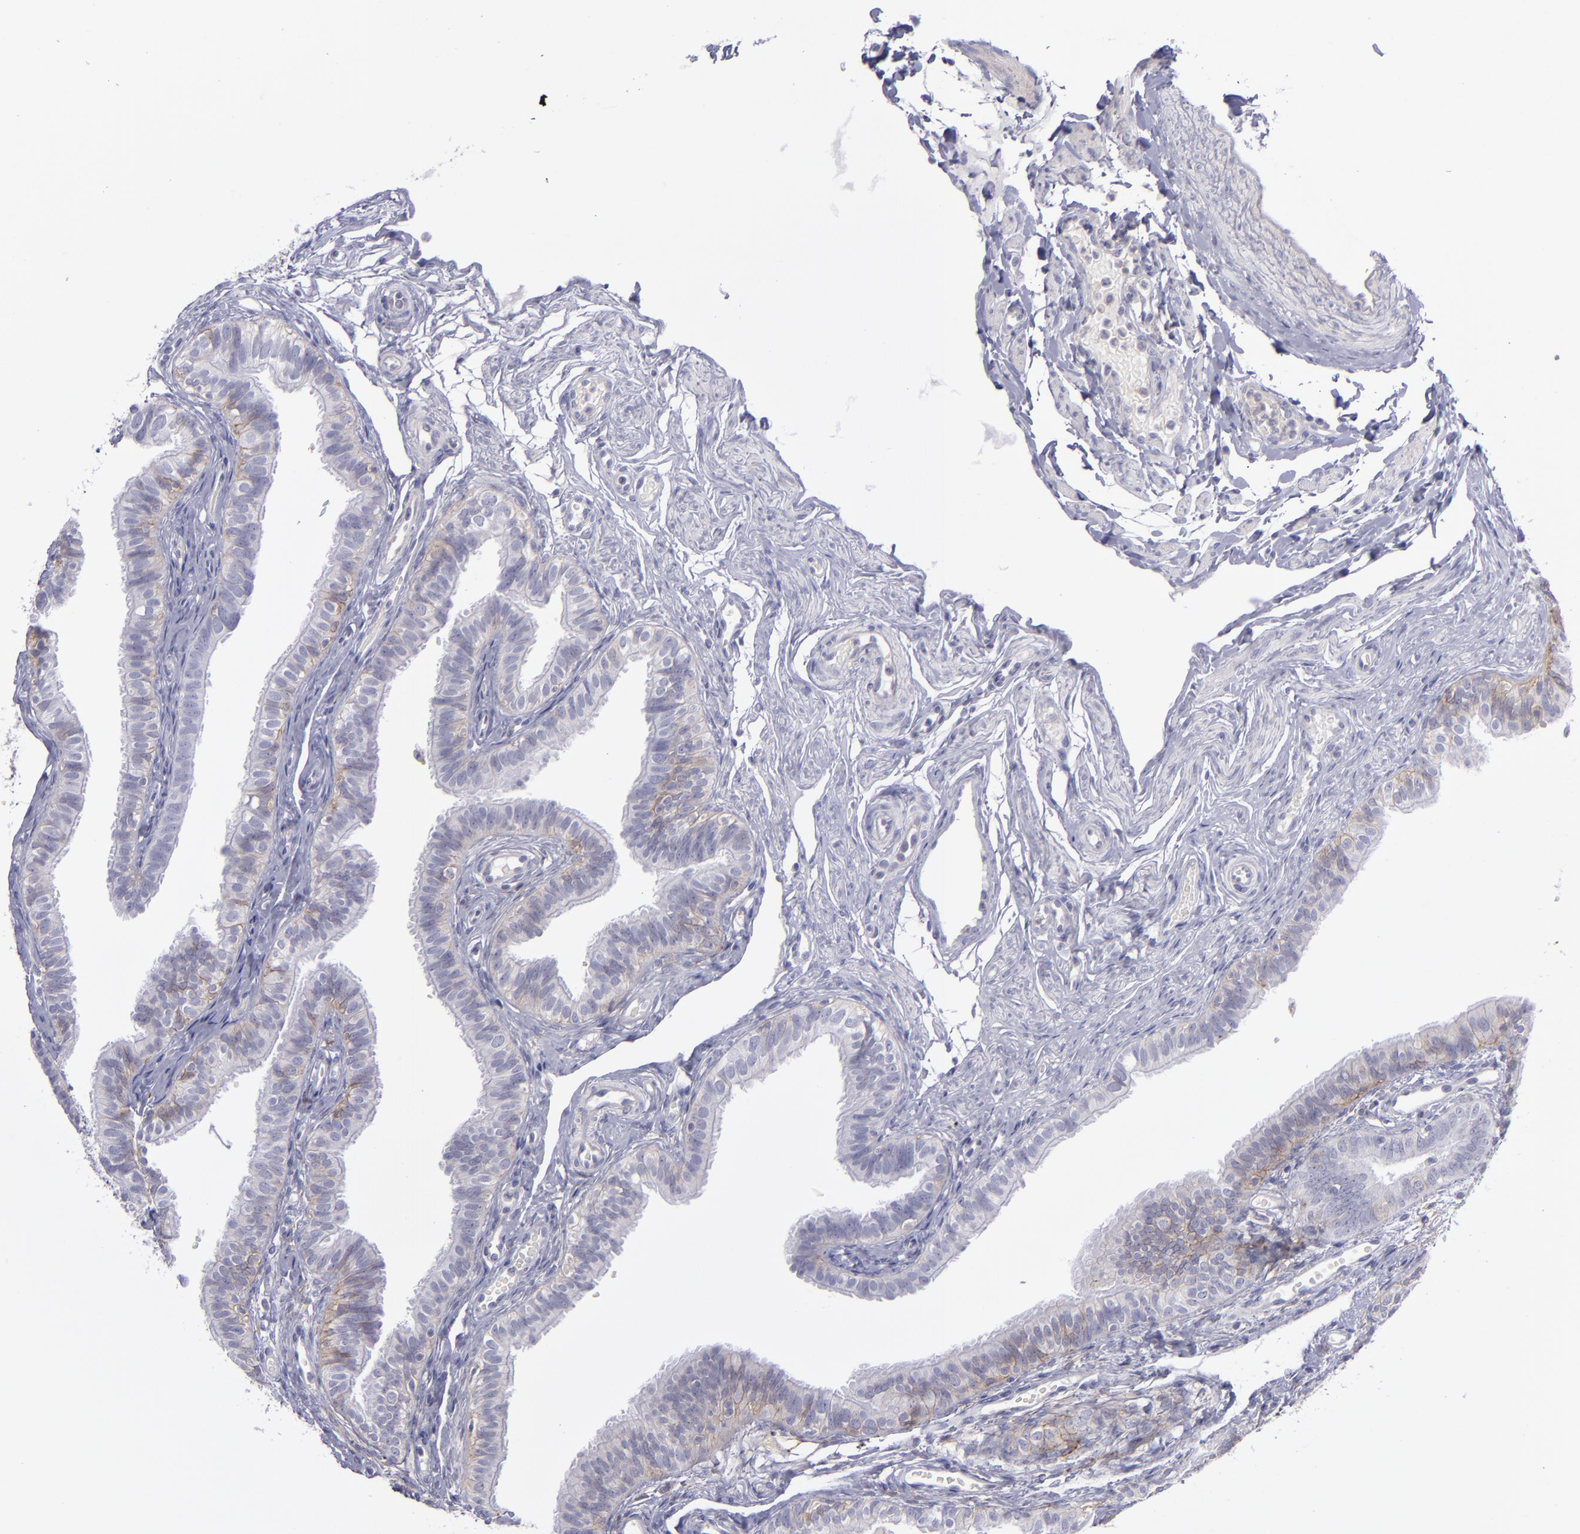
{"staining": {"intensity": "weak", "quantity": "<25%", "location": "cytoplasmic/membranous"}, "tissue": "fallopian tube", "cell_type": "Glandular cells", "image_type": "normal", "snomed": [{"axis": "morphology", "description": "Normal tissue, NOS"}, {"axis": "morphology", "description": "Dermoid, NOS"}, {"axis": "topography", "description": "Fallopian tube"}], "caption": "Immunohistochemical staining of normal human fallopian tube shows no significant staining in glandular cells. Nuclei are stained in blue.", "gene": "BSG", "patient": {"sex": "female", "age": 33}}